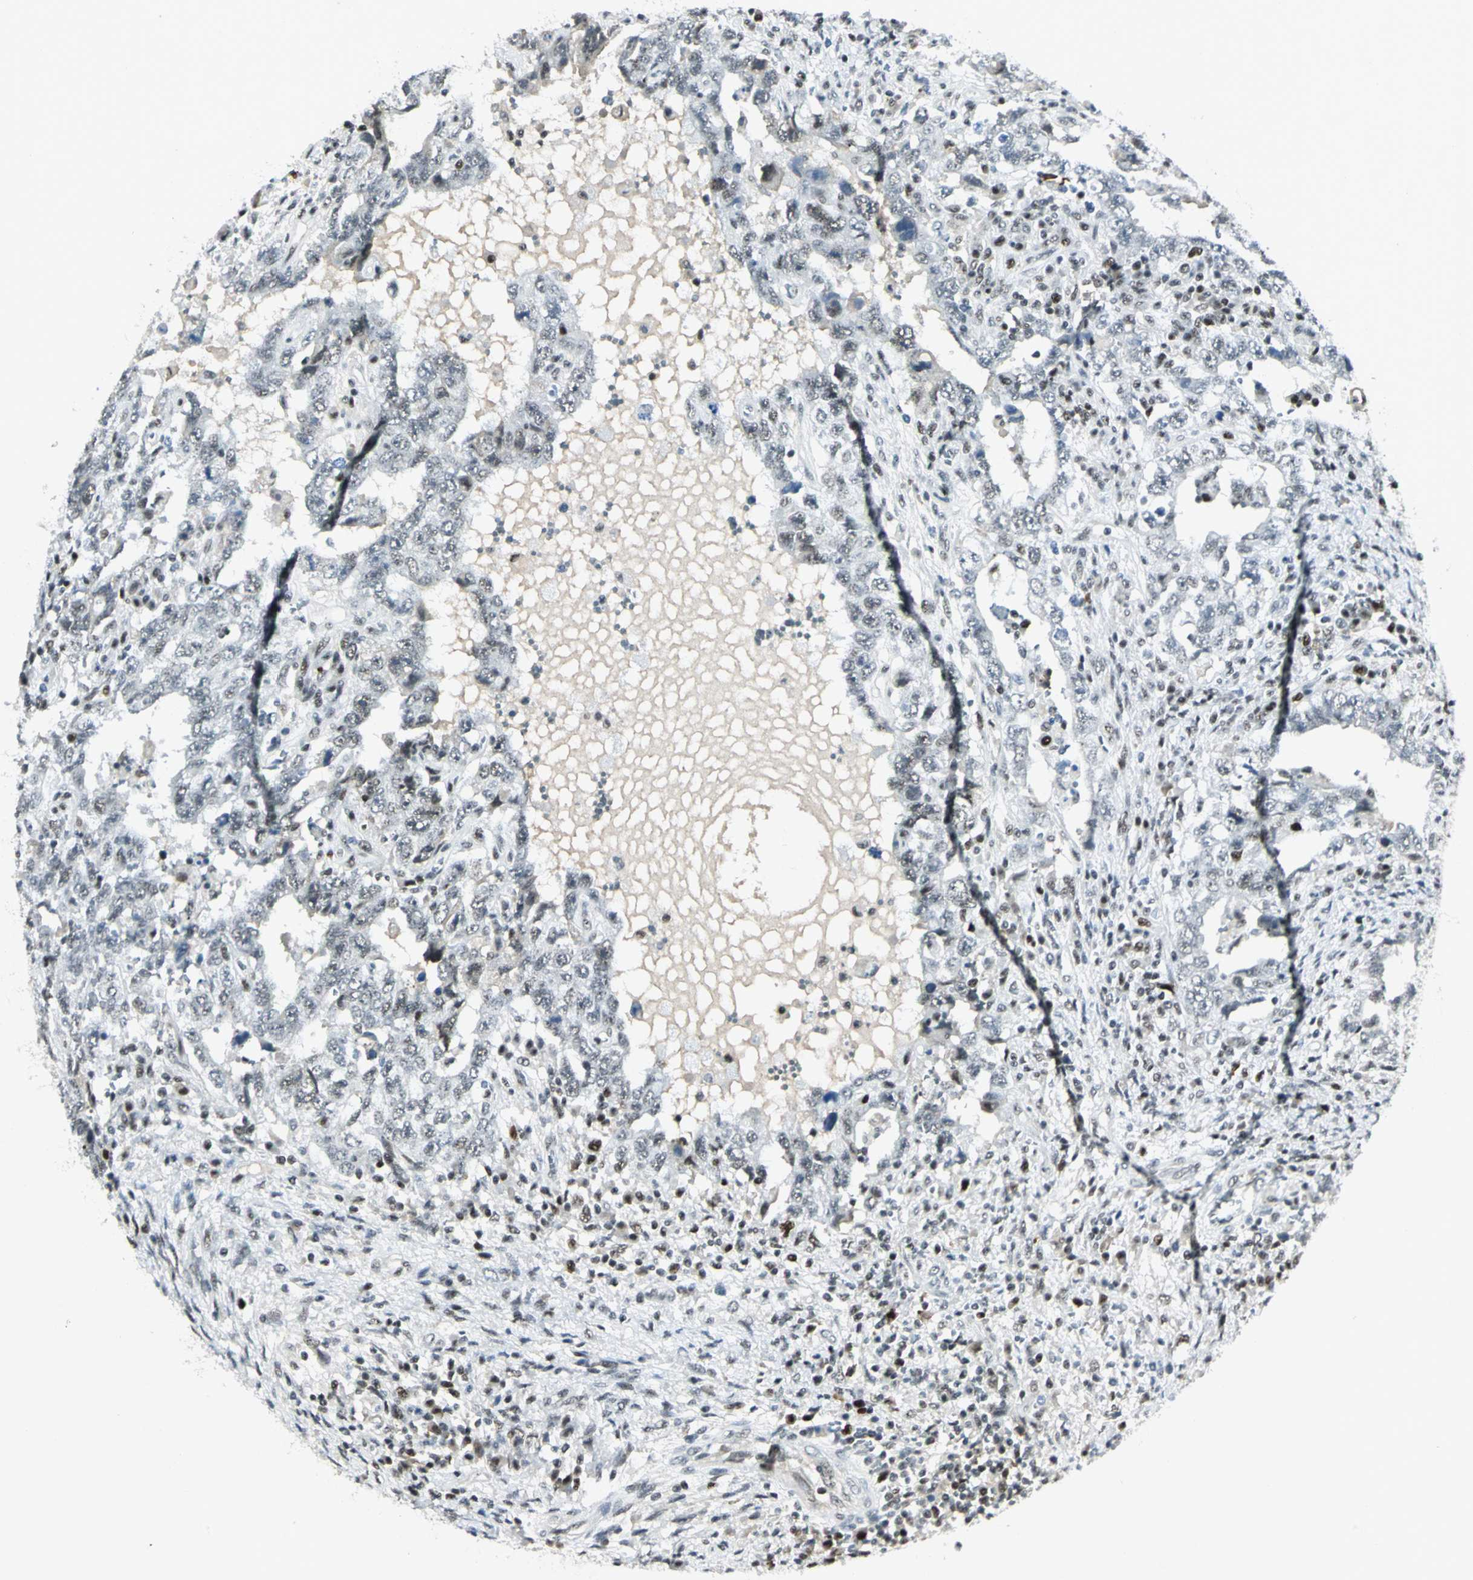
{"staining": {"intensity": "weak", "quantity": "25%-75%", "location": "nuclear"}, "tissue": "testis cancer", "cell_type": "Tumor cells", "image_type": "cancer", "snomed": [{"axis": "morphology", "description": "Carcinoma, Embryonal, NOS"}, {"axis": "topography", "description": "Testis"}], "caption": "High-magnification brightfield microscopy of testis cancer stained with DAB (3,3'-diaminobenzidine) (brown) and counterstained with hematoxylin (blue). tumor cells exhibit weak nuclear expression is identified in approximately25%-75% of cells.", "gene": "CCNT1", "patient": {"sex": "male", "age": 26}}